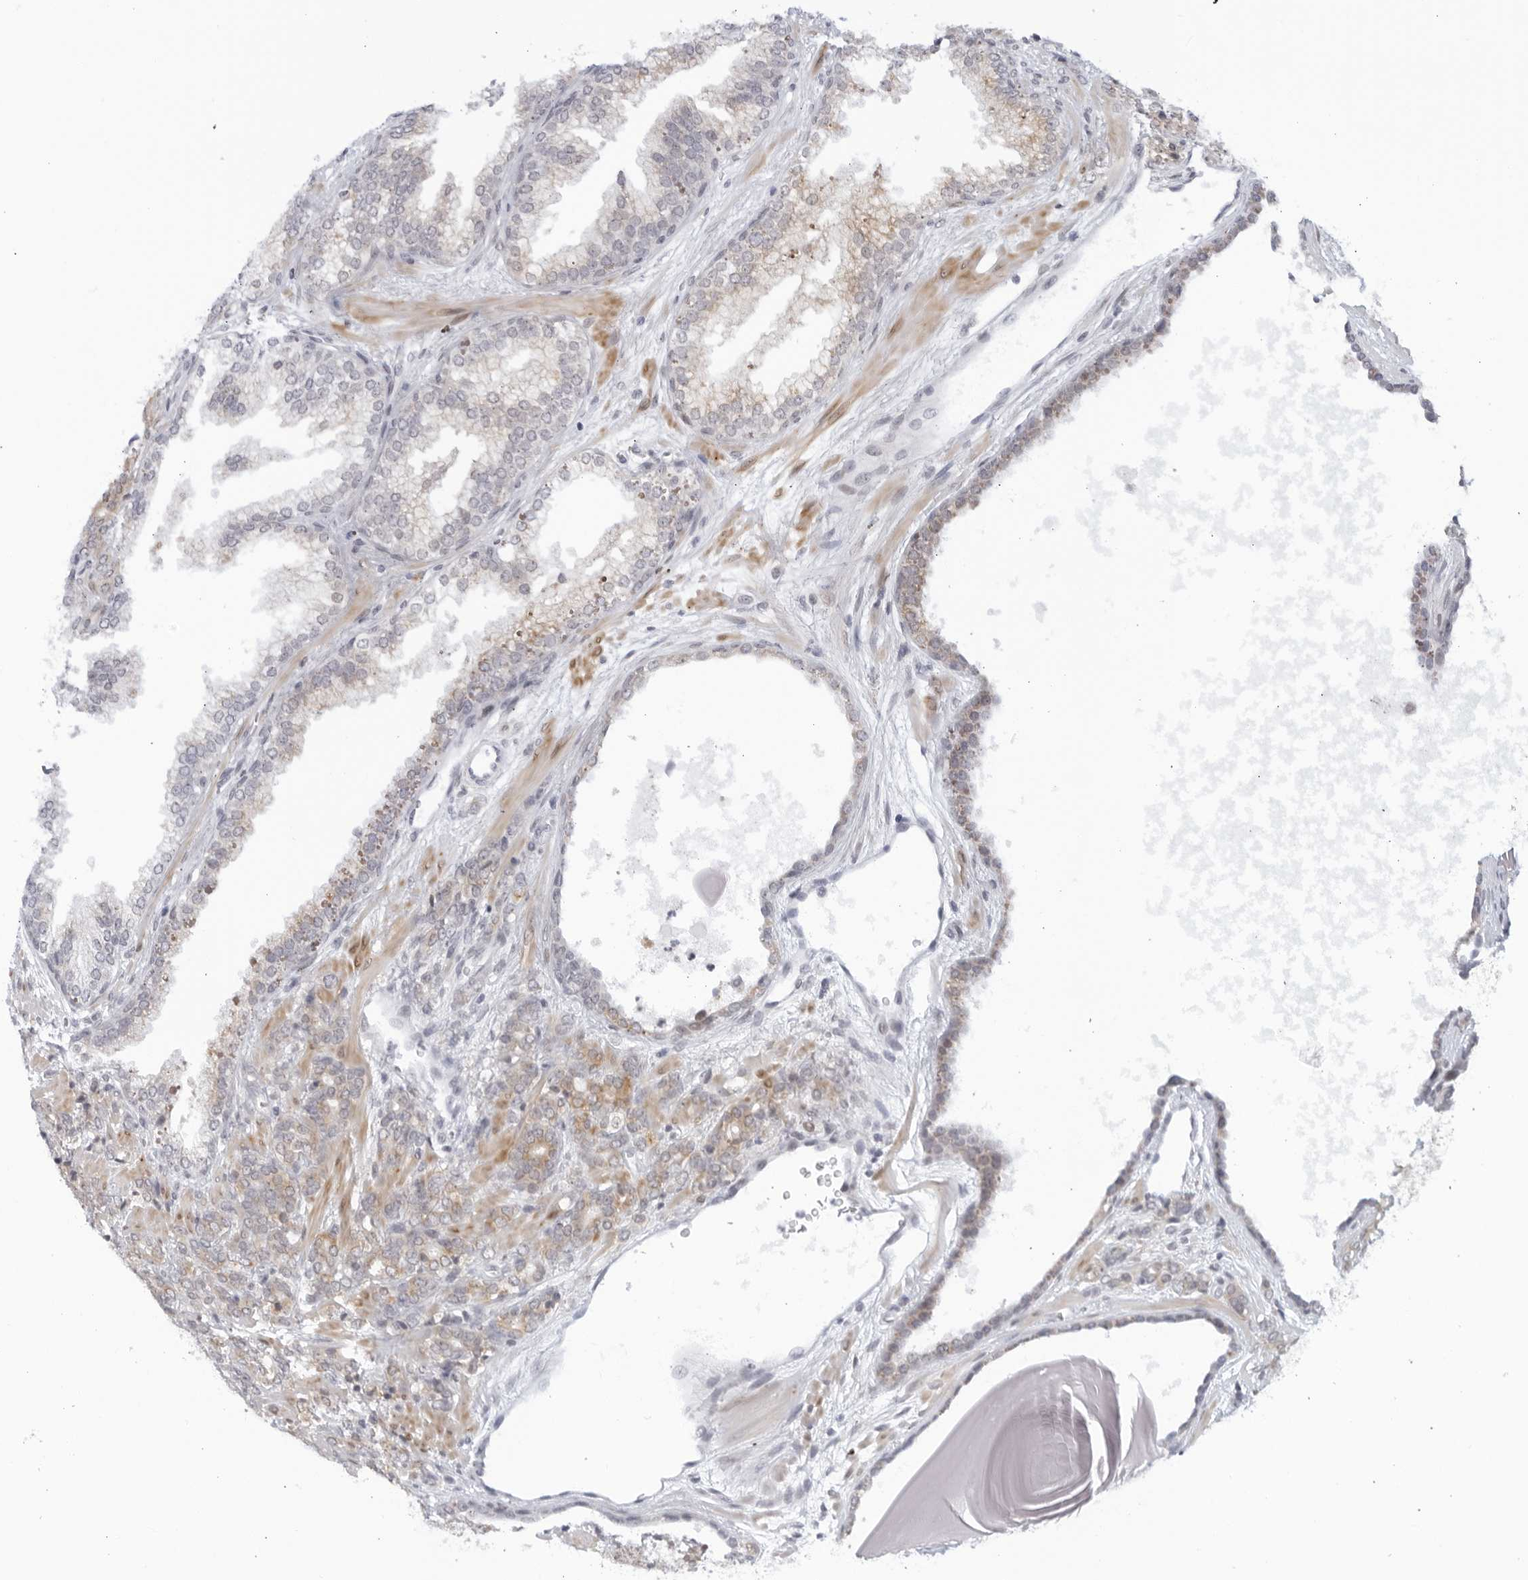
{"staining": {"intensity": "moderate", "quantity": "25%-75%", "location": "cytoplasmic/membranous"}, "tissue": "prostate cancer", "cell_type": "Tumor cells", "image_type": "cancer", "snomed": [{"axis": "morphology", "description": "Adenocarcinoma, High grade"}, {"axis": "topography", "description": "Prostate"}], "caption": "An IHC histopathology image of tumor tissue is shown. Protein staining in brown highlights moderate cytoplasmic/membranous positivity in prostate adenocarcinoma (high-grade) within tumor cells.", "gene": "WDTC1", "patient": {"sex": "male", "age": 62}}